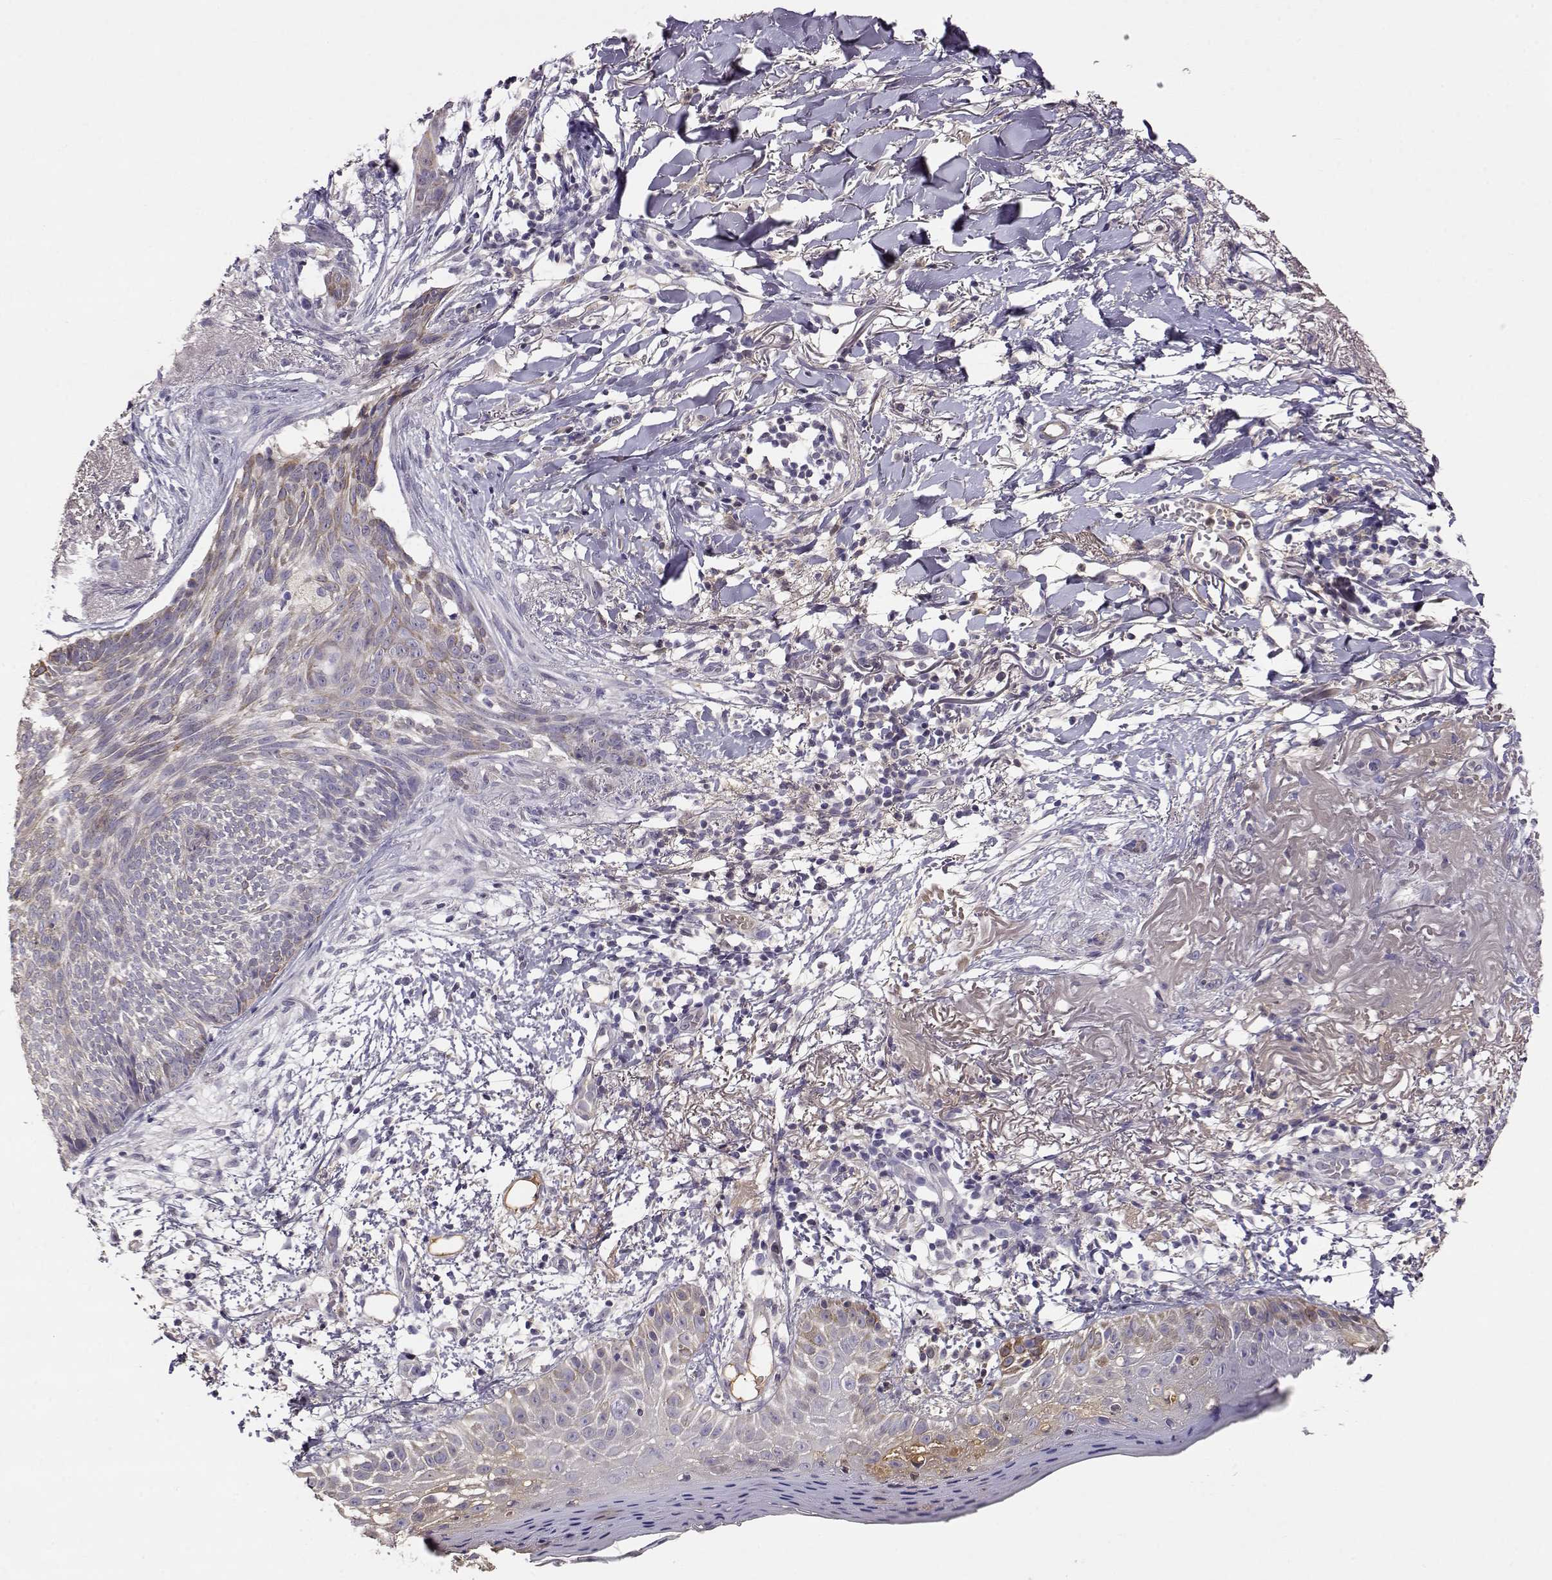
{"staining": {"intensity": "moderate", "quantity": "<25%", "location": "cytoplasmic/membranous"}, "tissue": "skin cancer", "cell_type": "Tumor cells", "image_type": "cancer", "snomed": [{"axis": "morphology", "description": "Normal tissue, NOS"}, {"axis": "morphology", "description": "Basal cell carcinoma"}, {"axis": "topography", "description": "Skin"}], "caption": "DAB (3,3'-diaminobenzidine) immunohistochemical staining of human skin basal cell carcinoma shows moderate cytoplasmic/membranous protein positivity in approximately <25% of tumor cells.", "gene": "TACR1", "patient": {"sex": "male", "age": 84}}